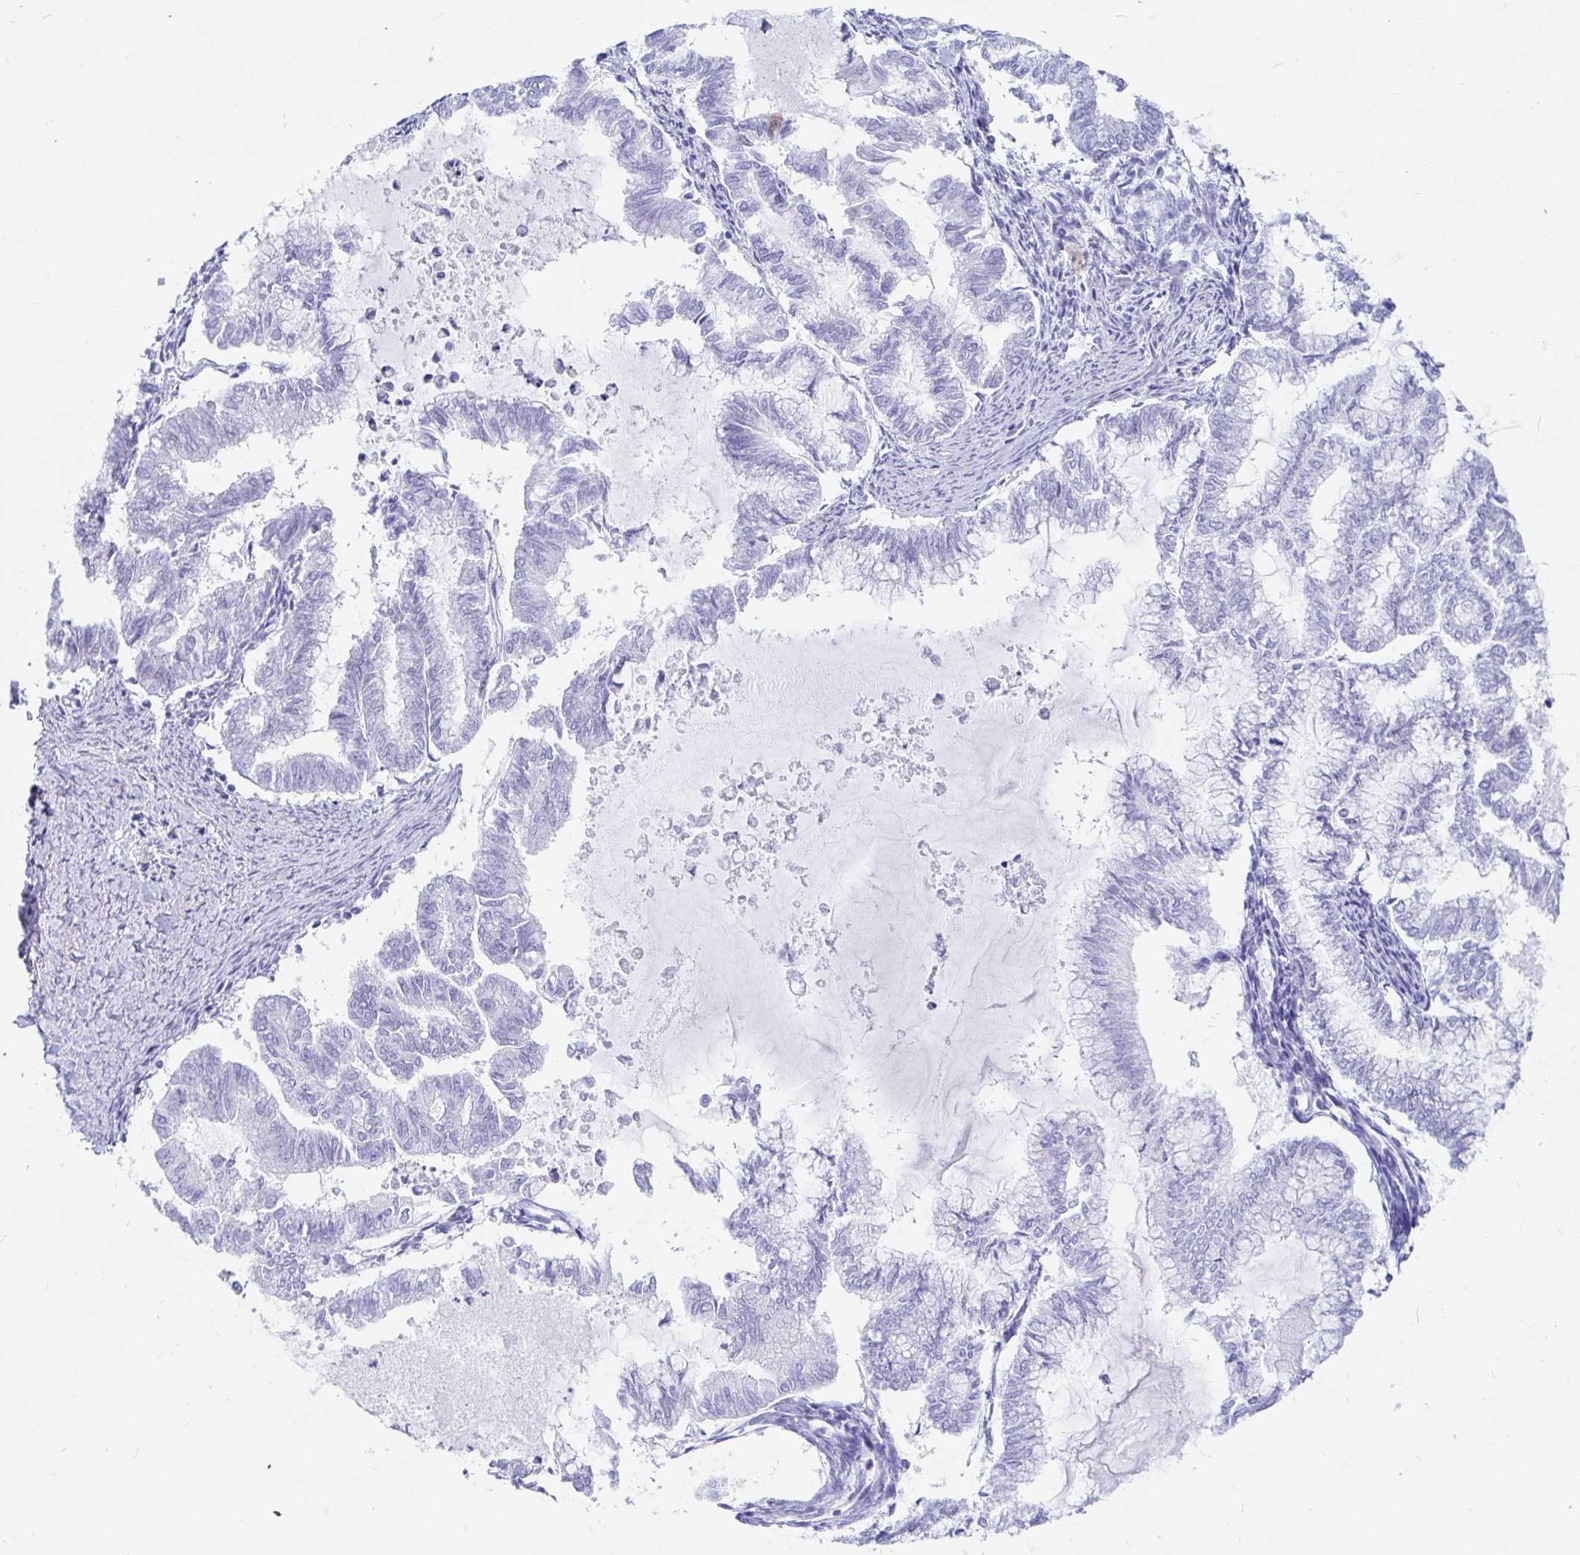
{"staining": {"intensity": "negative", "quantity": "none", "location": "none"}, "tissue": "endometrial cancer", "cell_type": "Tumor cells", "image_type": "cancer", "snomed": [{"axis": "morphology", "description": "Adenocarcinoma, NOS"}, {"axis": "topography", "description": "Endometrium"}], "caption": "Immunohistochemistry image of neoplastic tissue: endometrial cancer (adenocarcinoma) stained with DAB (3,3'-diaminobenzidine) shows no significant protein expression in tumor cells. (DAB (3,3'-diaminobenzidine) IHC, high magnification).", "gene": "PPP1R1B", "patient": {"sex": "female", "age": 79}}